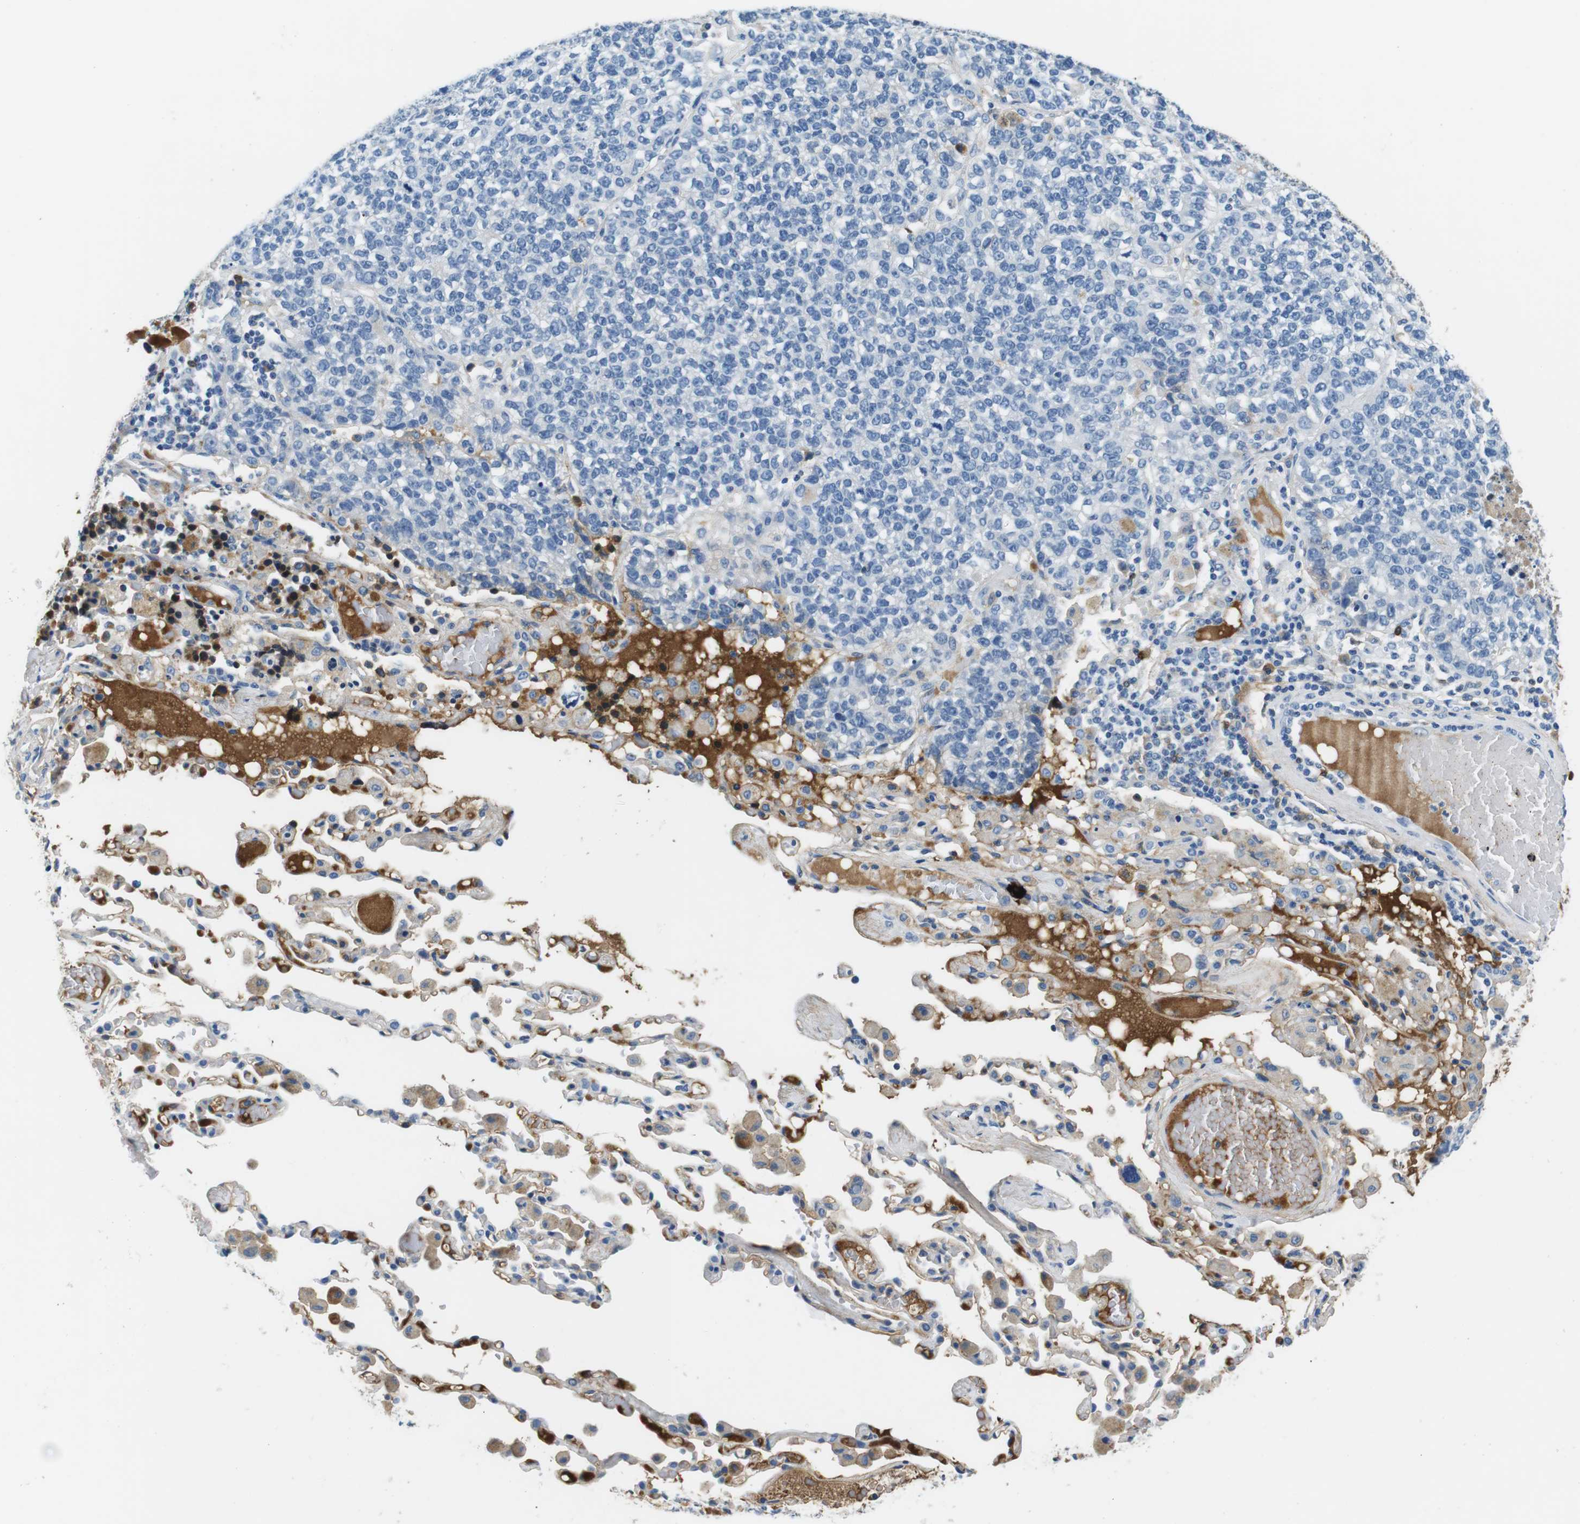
{"staining": {"intensity": "negative", "quantity": "none", "location": "none"}, "tissue": "lung cancer", "cell_type": "Tumor cells", "image_type": "cancer", "snomed": [{"axis": "morphology", "description": "Adenocarcinoma, NOS"}, {"axis": "topography", "description": "Lung"}], "caption": "IHC image of neoplastic tissue: lung adenocarcinoma stained with DAB (3,3'-diaminobenzidine) shows no significant protein positivity in tumor cells.", "gene": "IGHD", "patient": {"sex": "male", "age": 49}}